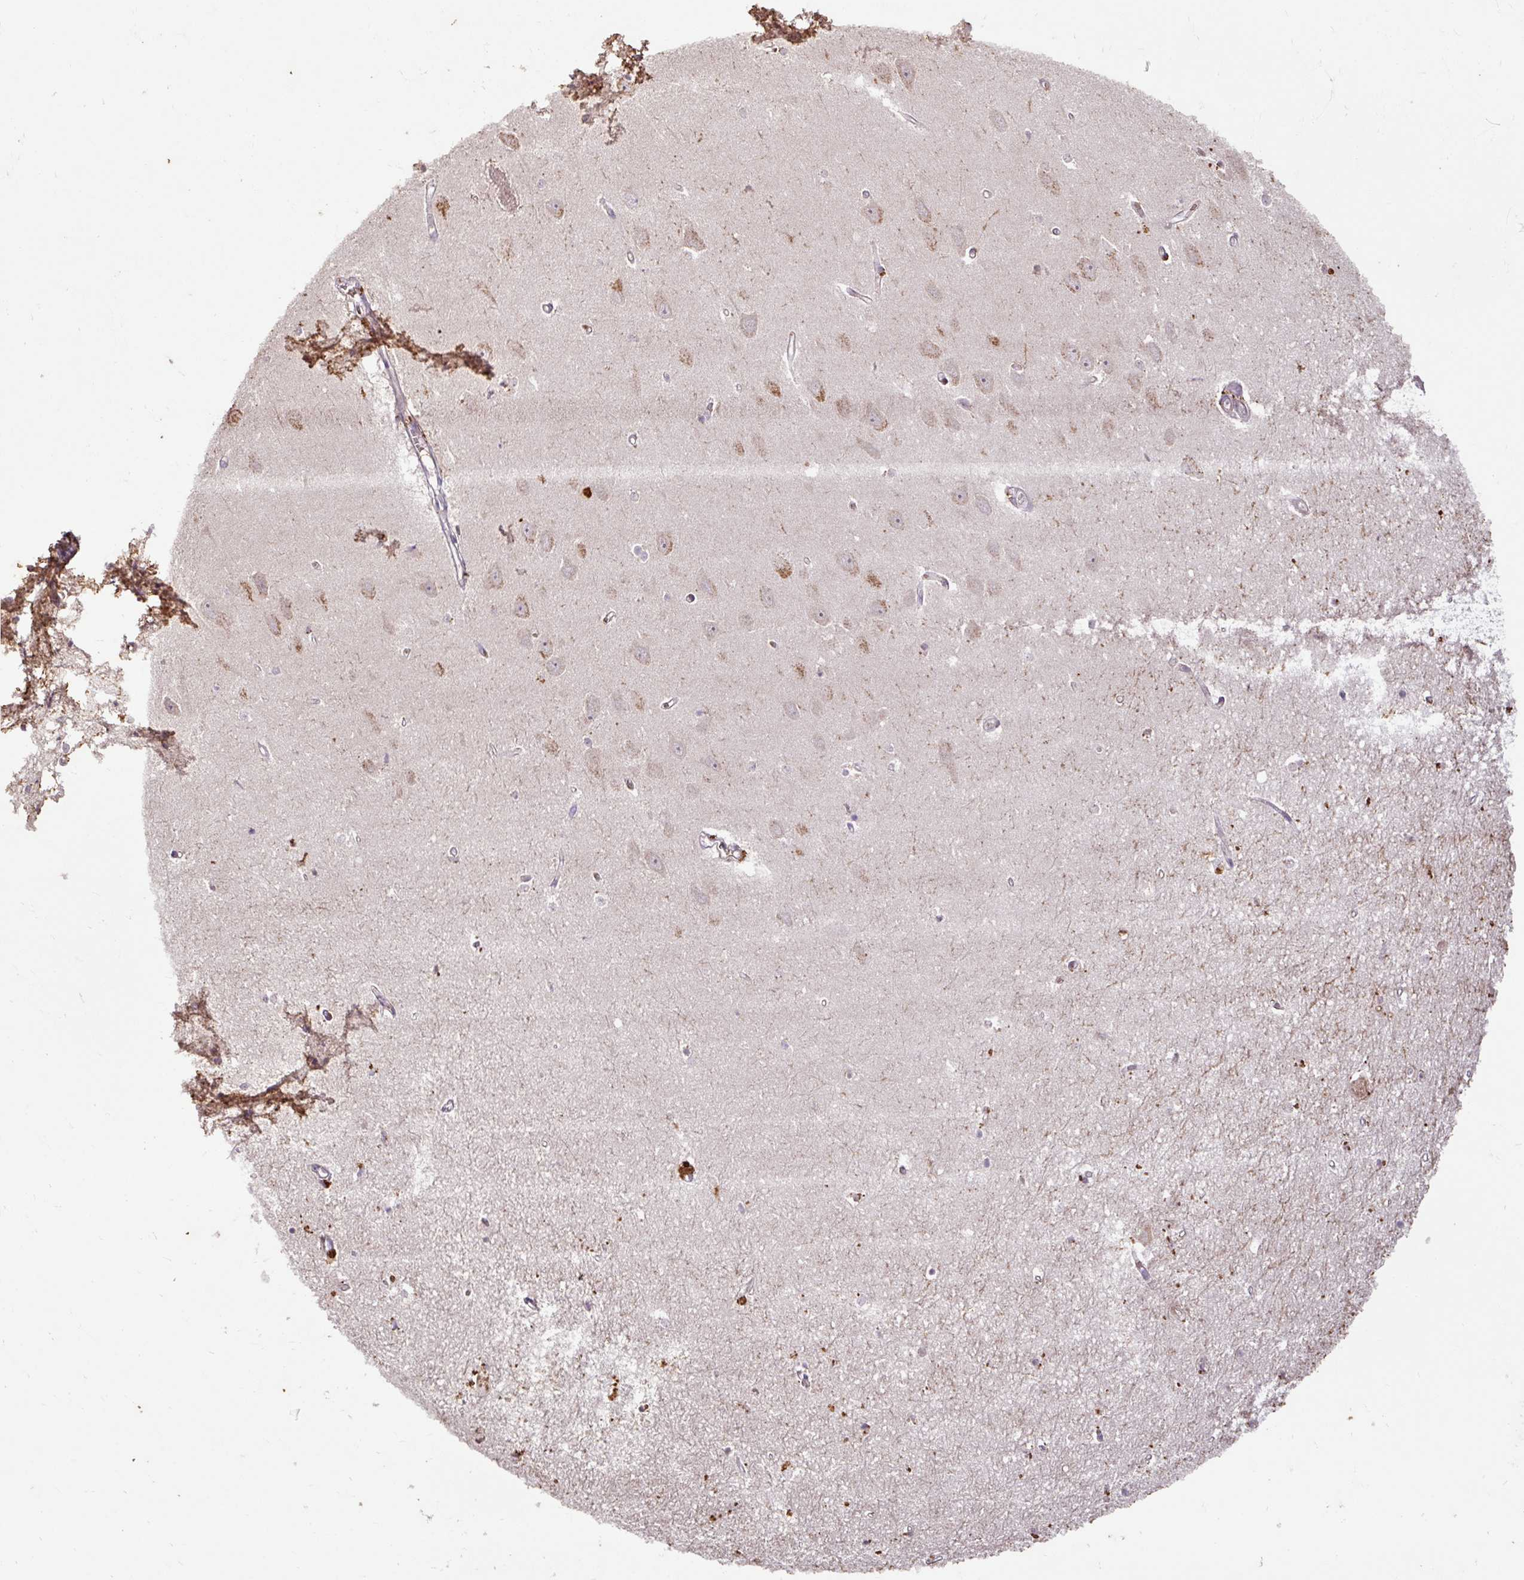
{"staining": {"intensity": "negative", "quantity": "none", "location": "none"}, "tissue": "hippocampus", "cell_type": "Glial cells", "image_type": "normal", "snomed": [{"axis": "morphology", "description": "Normal tissue, NOS"}, {"axis": "topography", "description": "Hippocampus"}], "caption": "Histopathology image shows no protein staining in glial cells of normal hippocampus.", "gene": "LRTM2", "patient": {"sex": "female", "age": 64}}